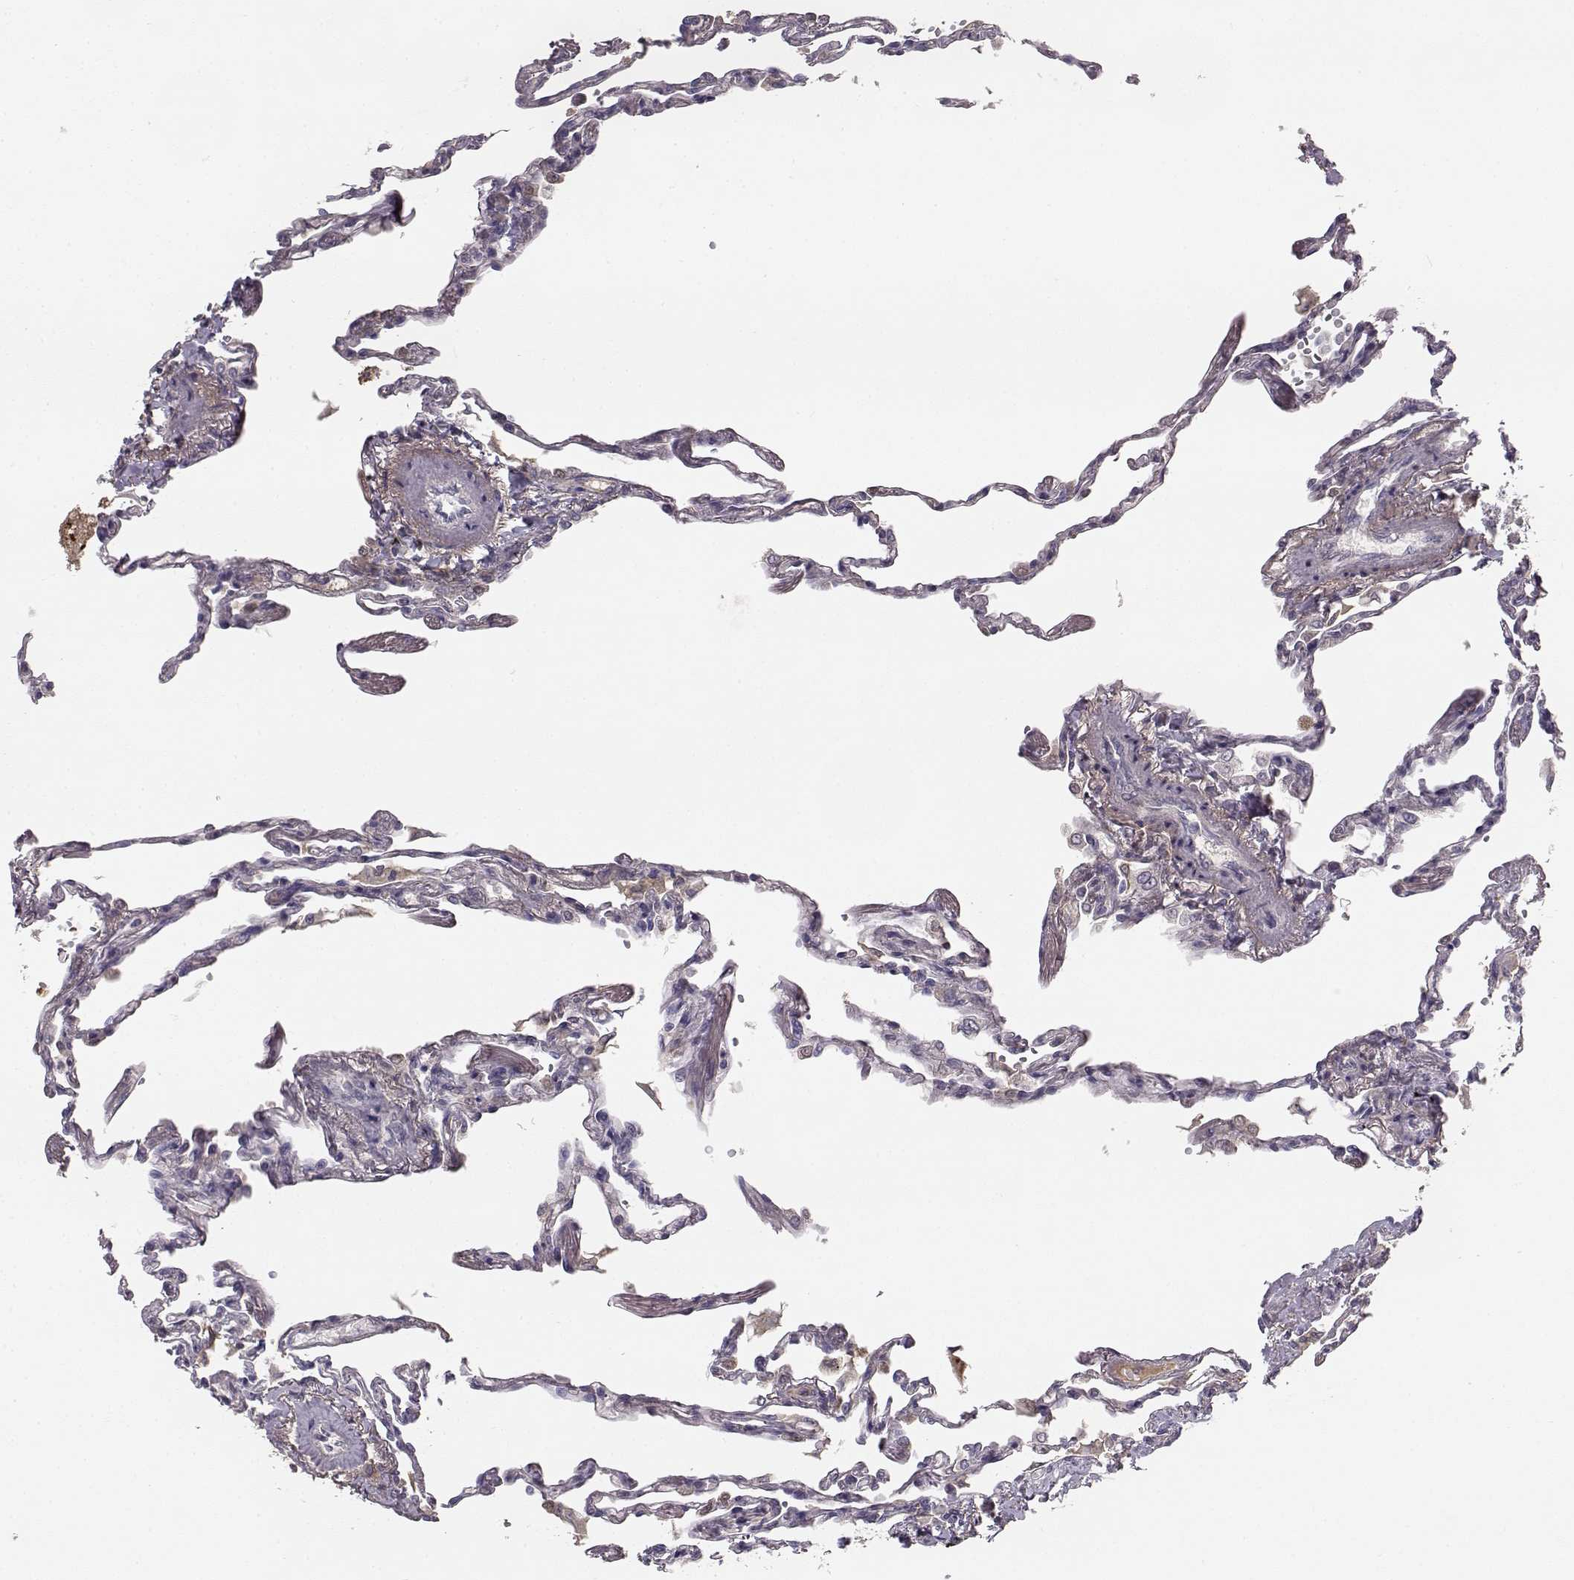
{"staining": {"intensity": "negative", "quantity": "none", "location": "none"}, "tissue": "lung", "cell_type": "Alveolar cells", "image_type": "normal", "snomed": [{"axis": "morphology", "description": "Normal tissue, NOS"}, {"axis": "topography", "description": "Lung"}], "caption": "Immunohistochemistry (IHC) image of unremarkable human lung stained for a protein (brown), which displays no expression in alveolar cells. Nuclei are stained in blue.", "gene": "YJEFN3", "patient": {"sex": "male", "age": 78}}